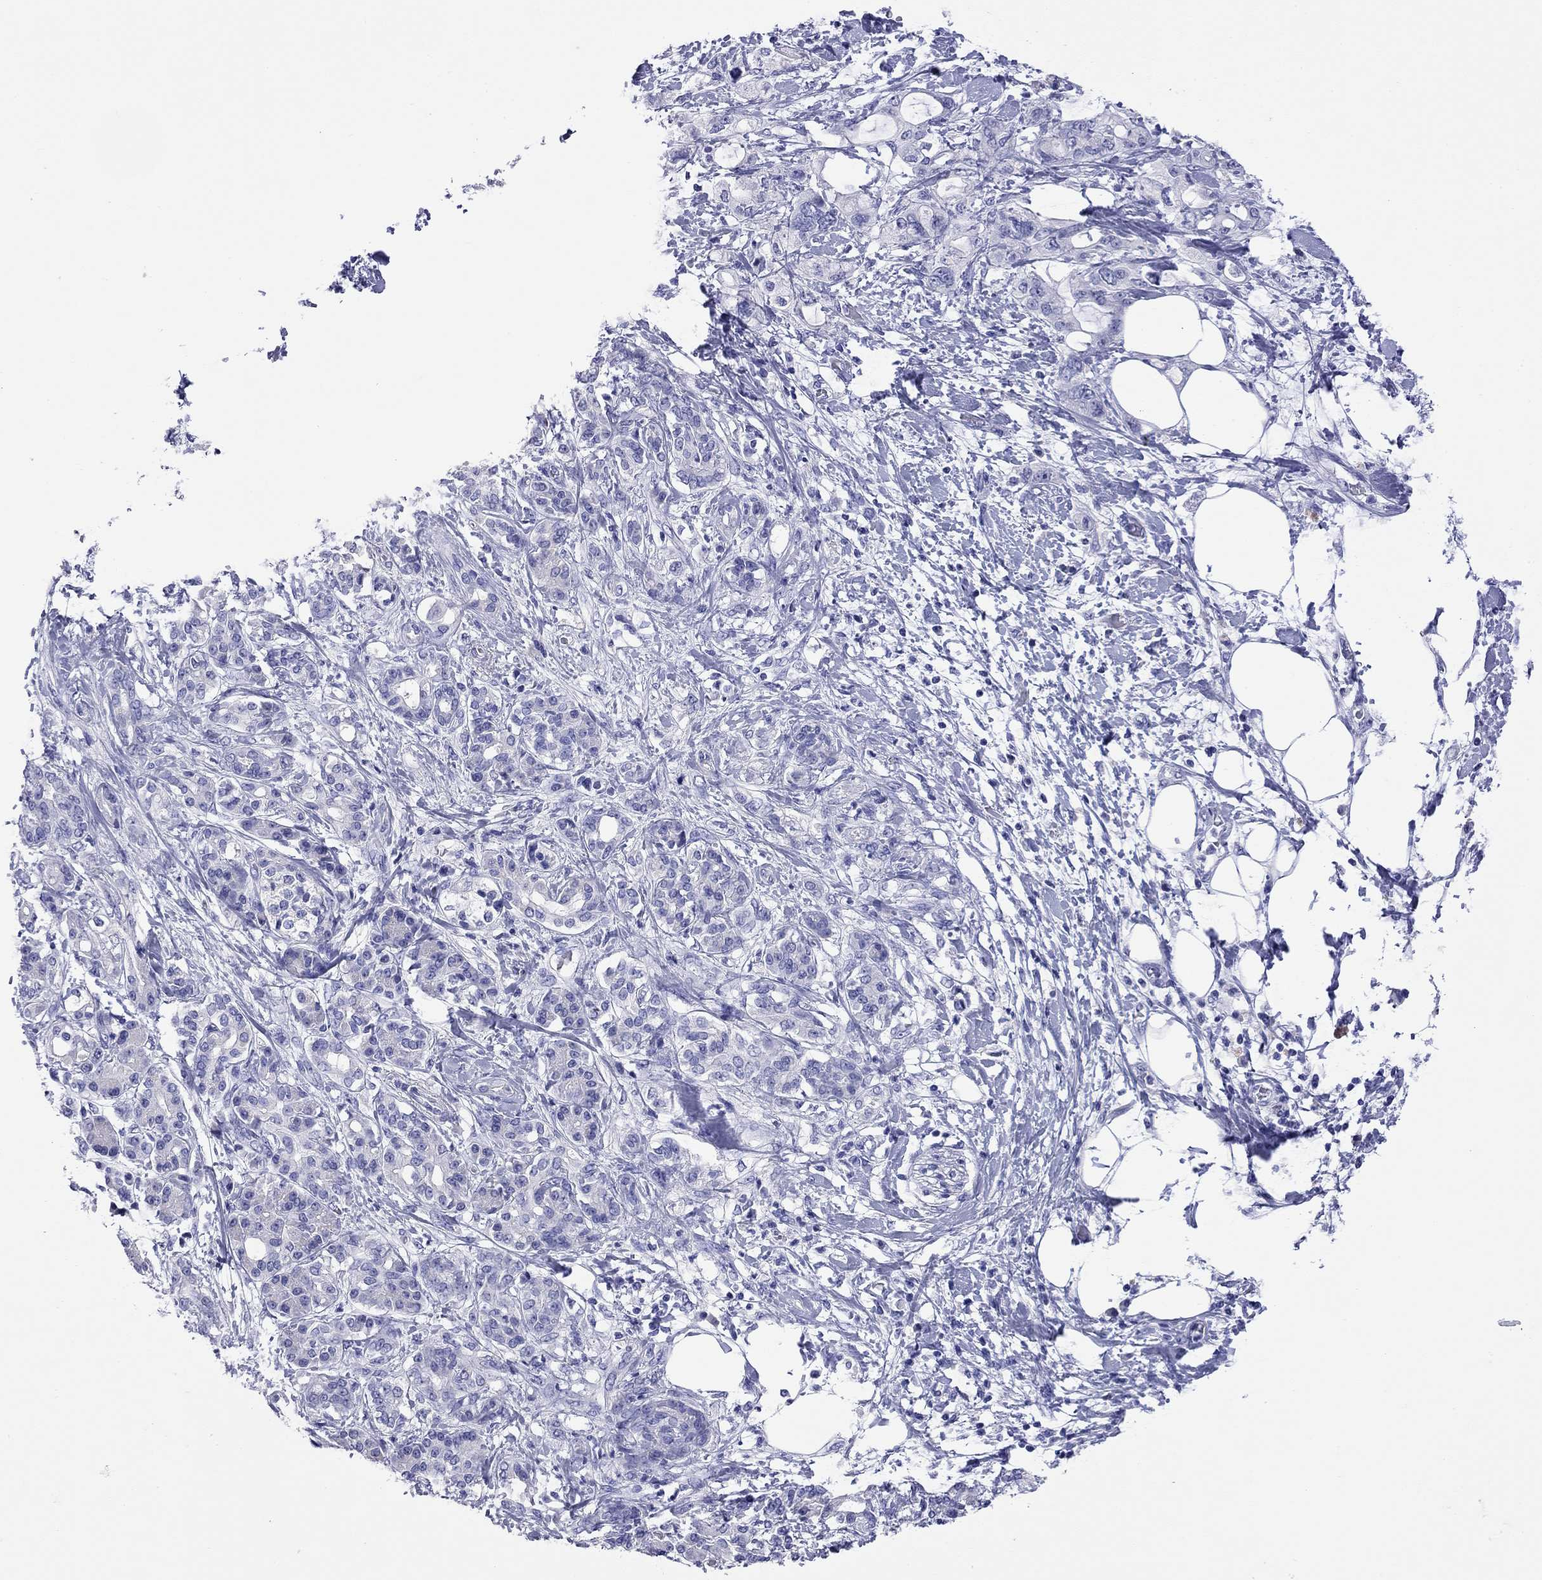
{"staining": {"intensity": "negative", "quantity": "none", "location": "none"}, "tissue": "pancreatic cancer", "cell_type": "Tumor cells", "image_type": "cancer", "snomed": [{"axis": "morphology", "description": "Adenocarcinoma, NOS"}, {"axis": "topography", "description": "Pancreas"}], "caption": "This is an immunohistochemistry (IHC) image of human pancreatic cancer. There is no staining in tumor cells.", "gene": "FIGLA", "patient": {"sex": "female", "age": 56}}